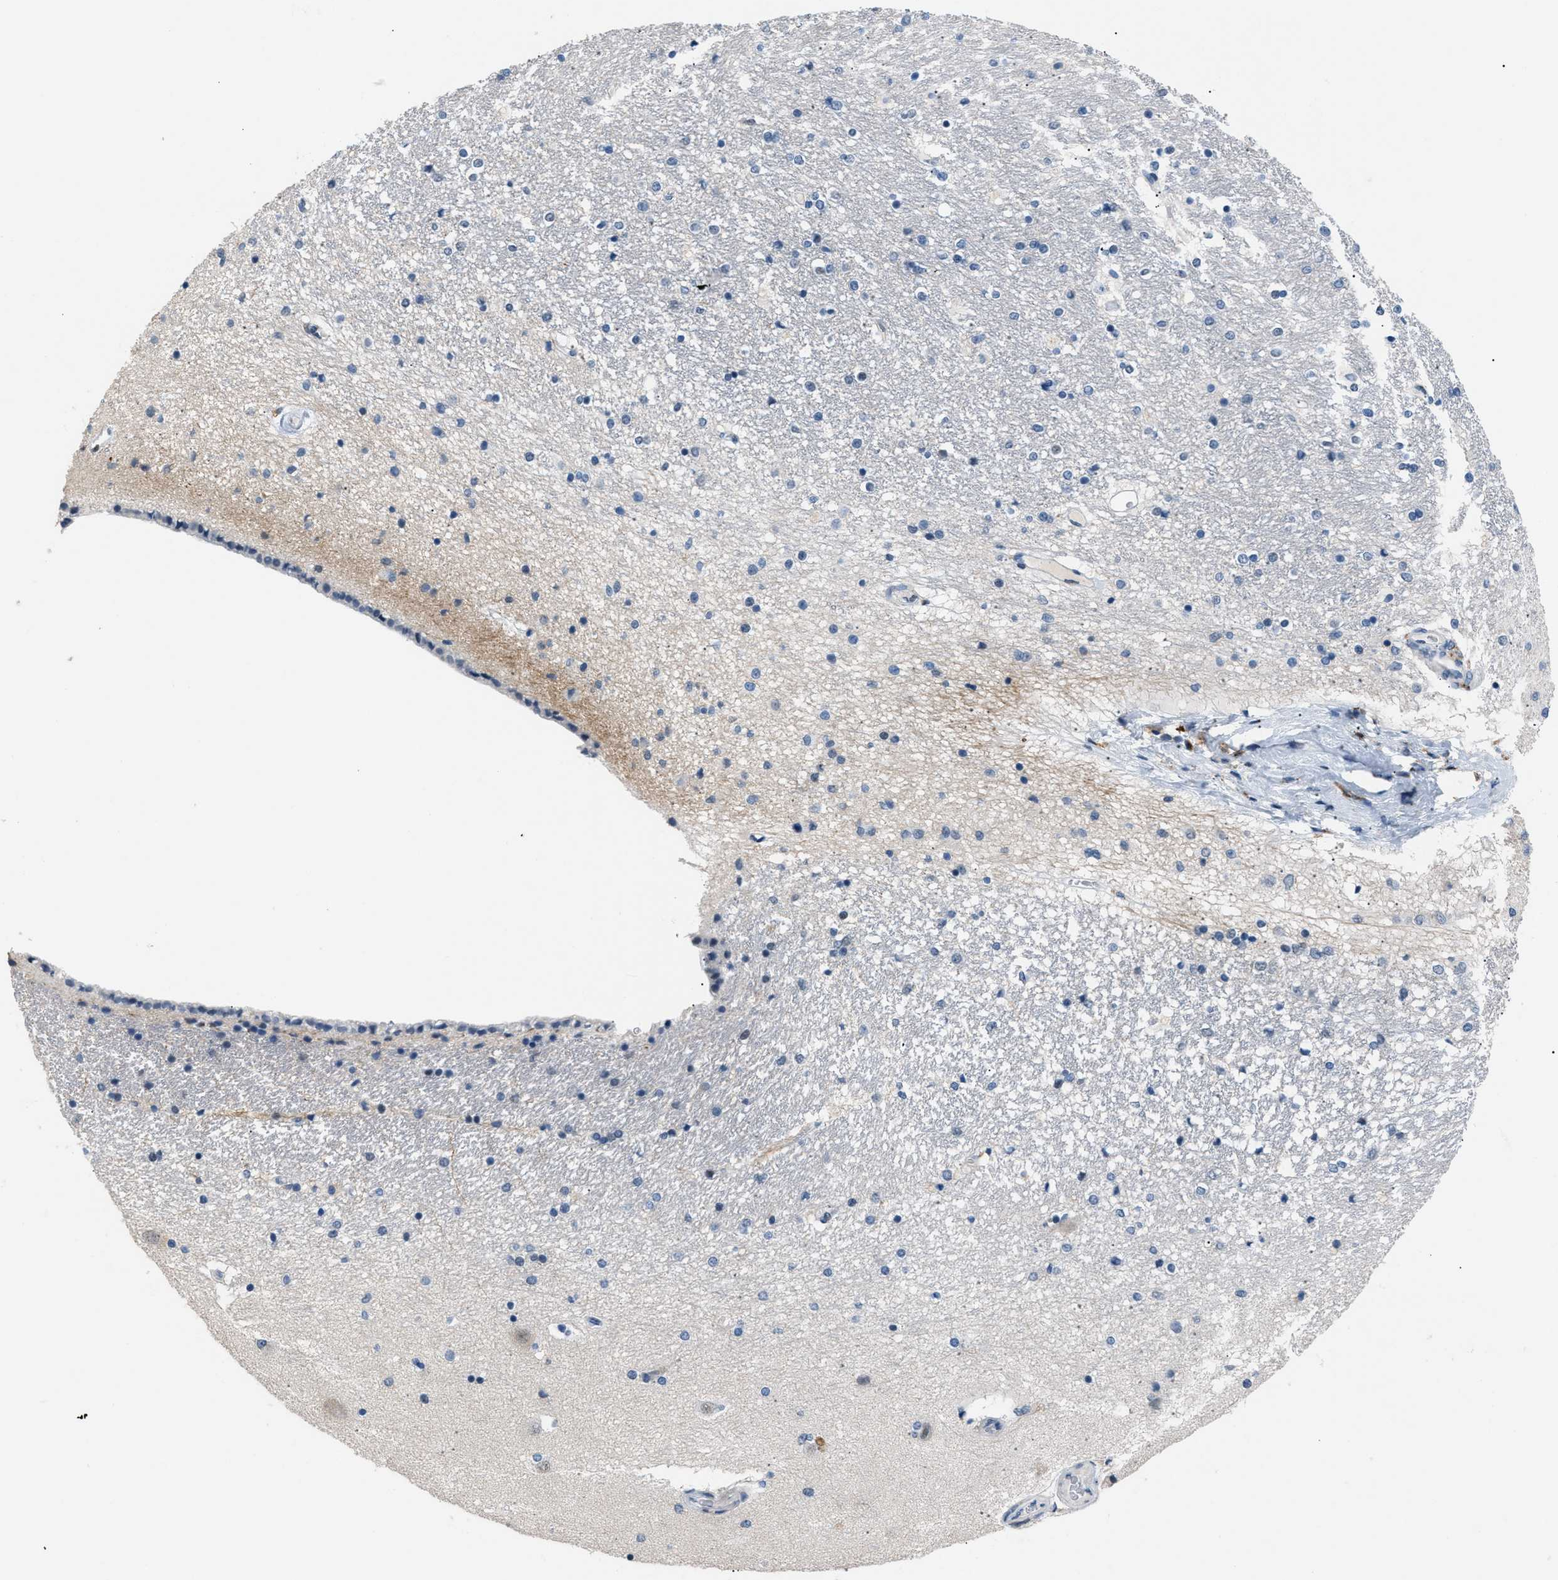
{"staining": {"intensity": "negative", "quantity": "none", "location": "none"}, "tissue": "hippocampus", "cell_type": "Glial cells", "image_type": "normal", "snomed": [{"axis": "morphology", "description": "Normal tissue, NOS"}, {"axis": "topography", "description": "Hippocampus"}], "caption": "This histopathology image is of normal hippocampus stained with immunohistochemistry (IHC) to label a protein in brown with the nuclei are counter-stained blue. There is no positivity in glial cells.", "gene": "KCNC3", "patient": {"sex": "female", "age": 54}}